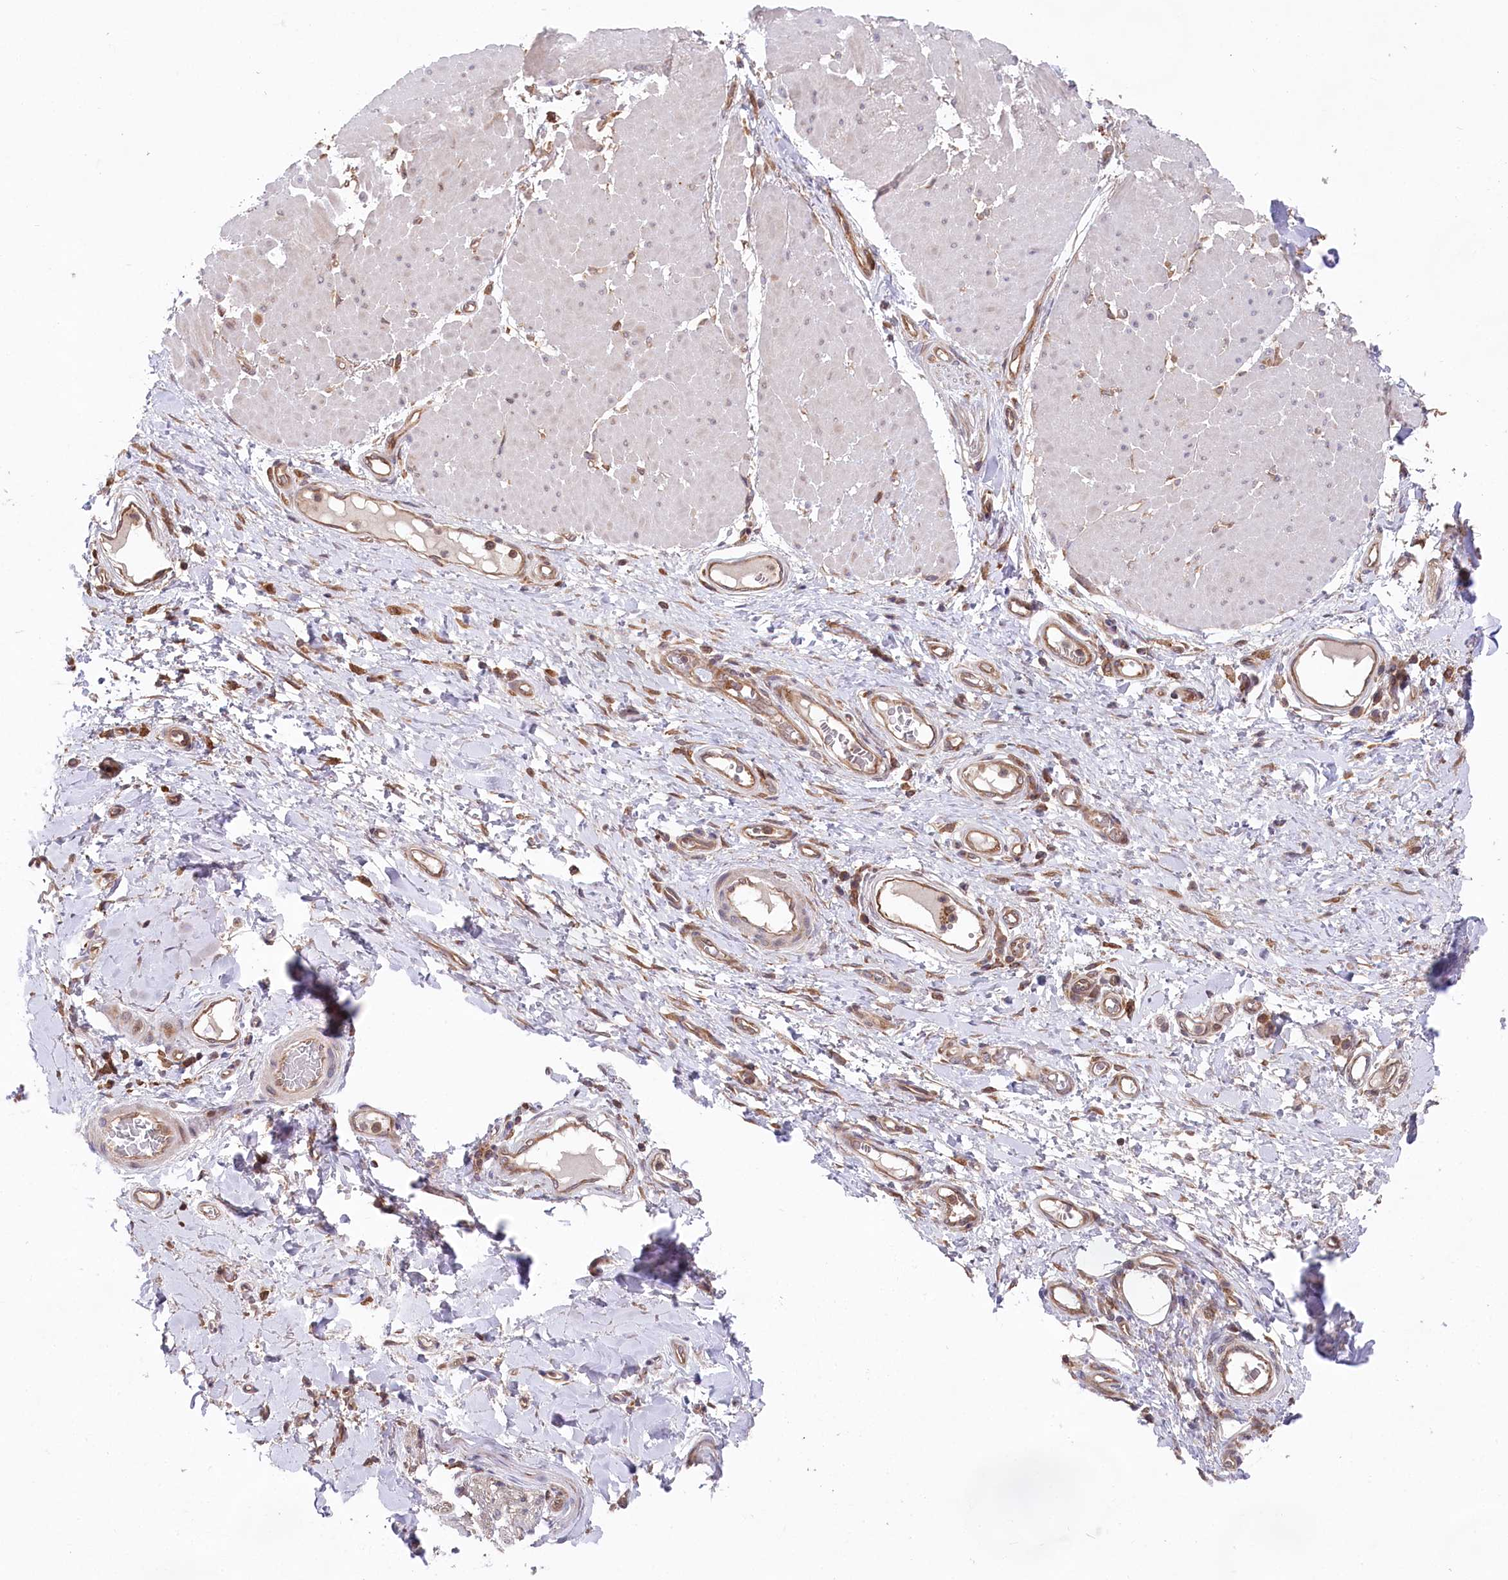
{"staining": {"intensity": "moderate", "quantity": "25%-75%", "location": "cytoplasmic/membranous"}, "tissue": "adipose tissue", "cell_type": "Adipocytes", "image_type": "normal", "snomed": [{"axis": "morphology", "description": "Normal tissue, NOS"}, {"axis": "morphology", "description": "Adenocarcinoma, NOS"}, {"axis": "topography", "description": "Esophagus"}, {"axis": "topography", "description": "Stomach, upper"}, {"axis": "topography", "description": "Peripheral nerve tissue"}], "caption": "Protein positivity by immunohistochemistry displays moderate cytoplasmic/membranous expression in about 25%-75% of adipocytes in benign adipose tissue.", "gene": "PPP1R21", "patient": {"sex": "male", "age": 62}}